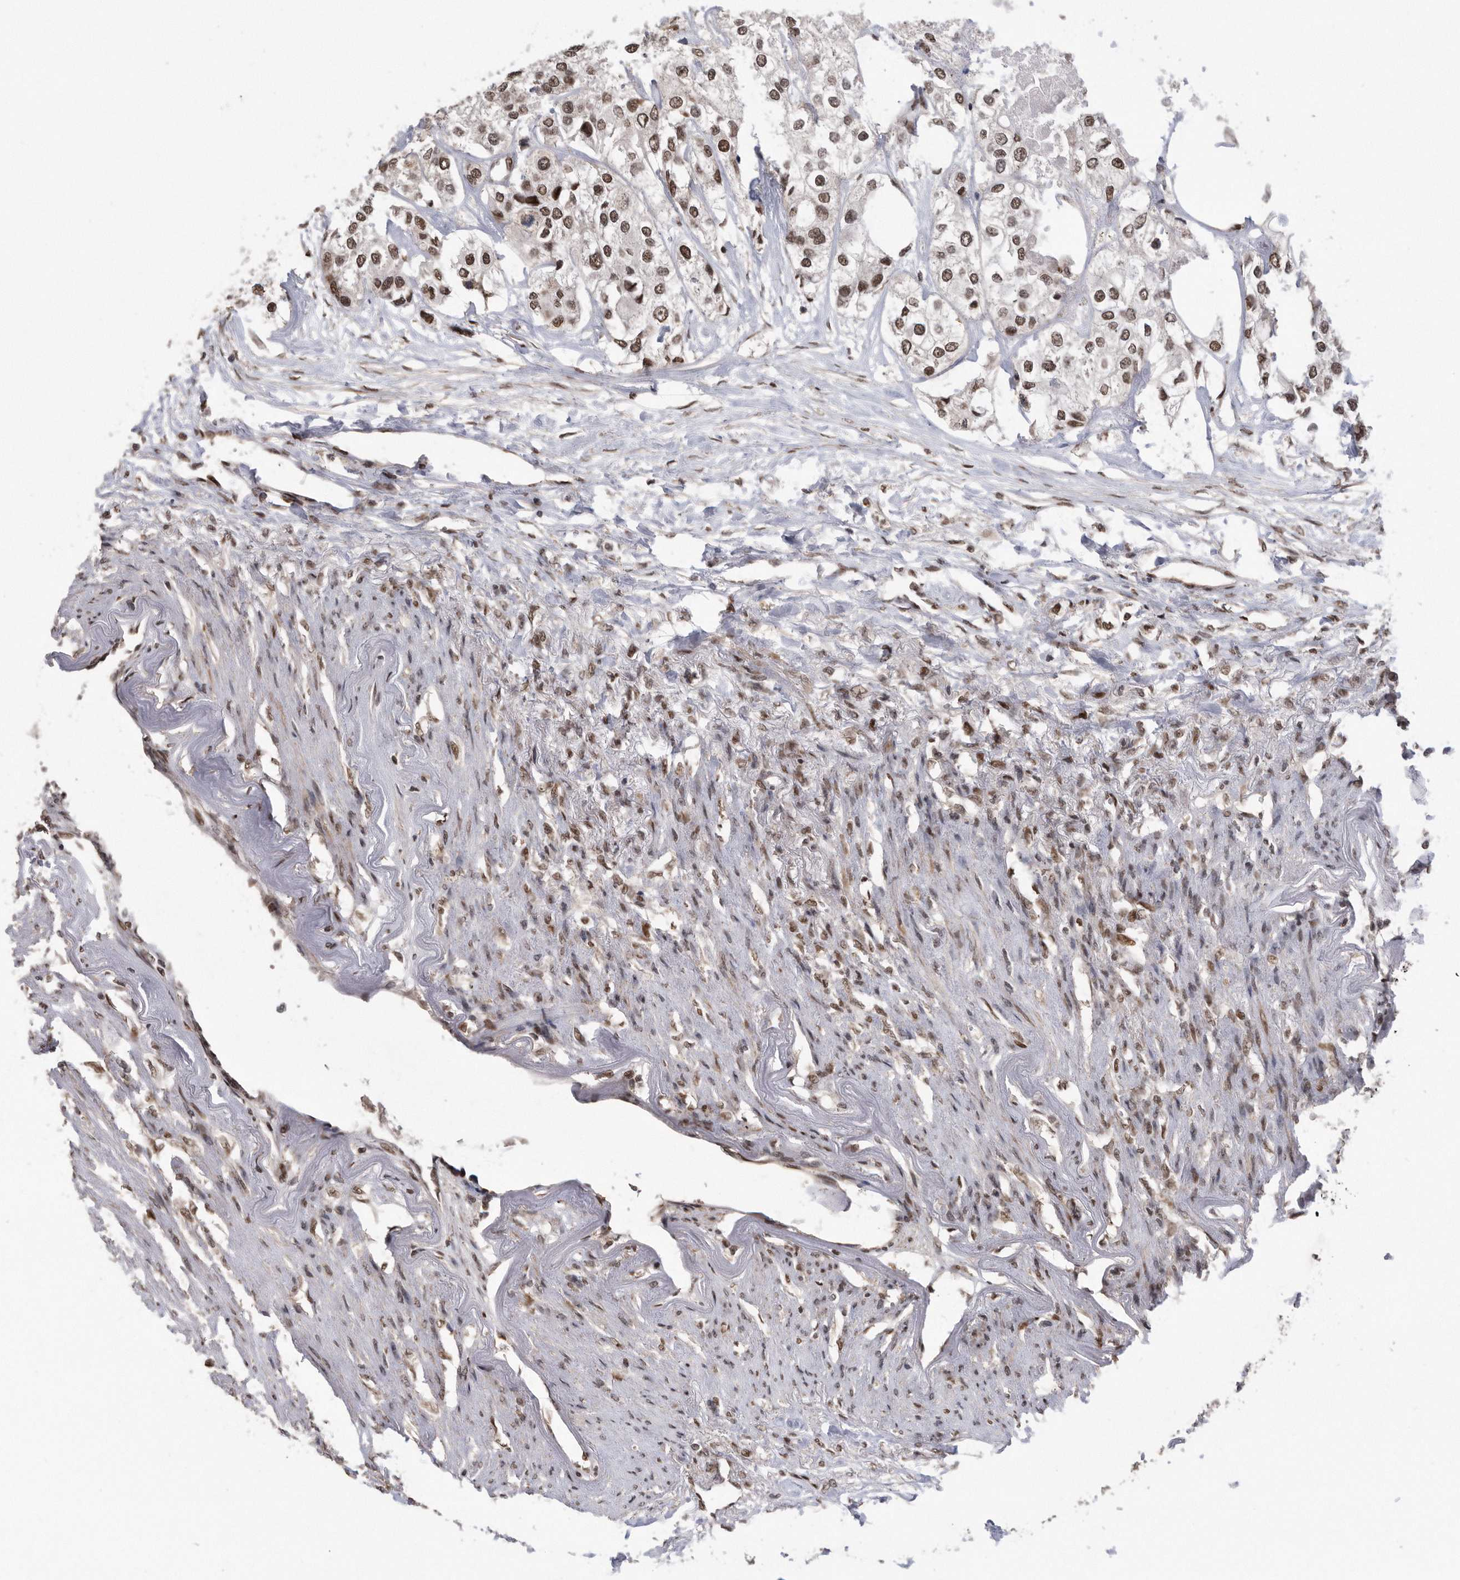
{"staining": {"intensity": "moderate", "quantity": ">75%", "location": "nuclear"}, "tissue": "urothelial cancer", "cell_type": "Tumor cells", "image_type": "cancer", "snomed": [{"axis": "morphology", "description": "Urothelial carcinoma, High grade"}, {"axis": "topography", "description": "Urinary bladder"}], "caption": "IHC image of human urothelial cancer stained for a protein (brown), which reveals medium levels of moderate nuclear staining in approximately >75% of tumor cells.", "gene": "TDRD3", "patient": {"sex": "male", "age": 64}}